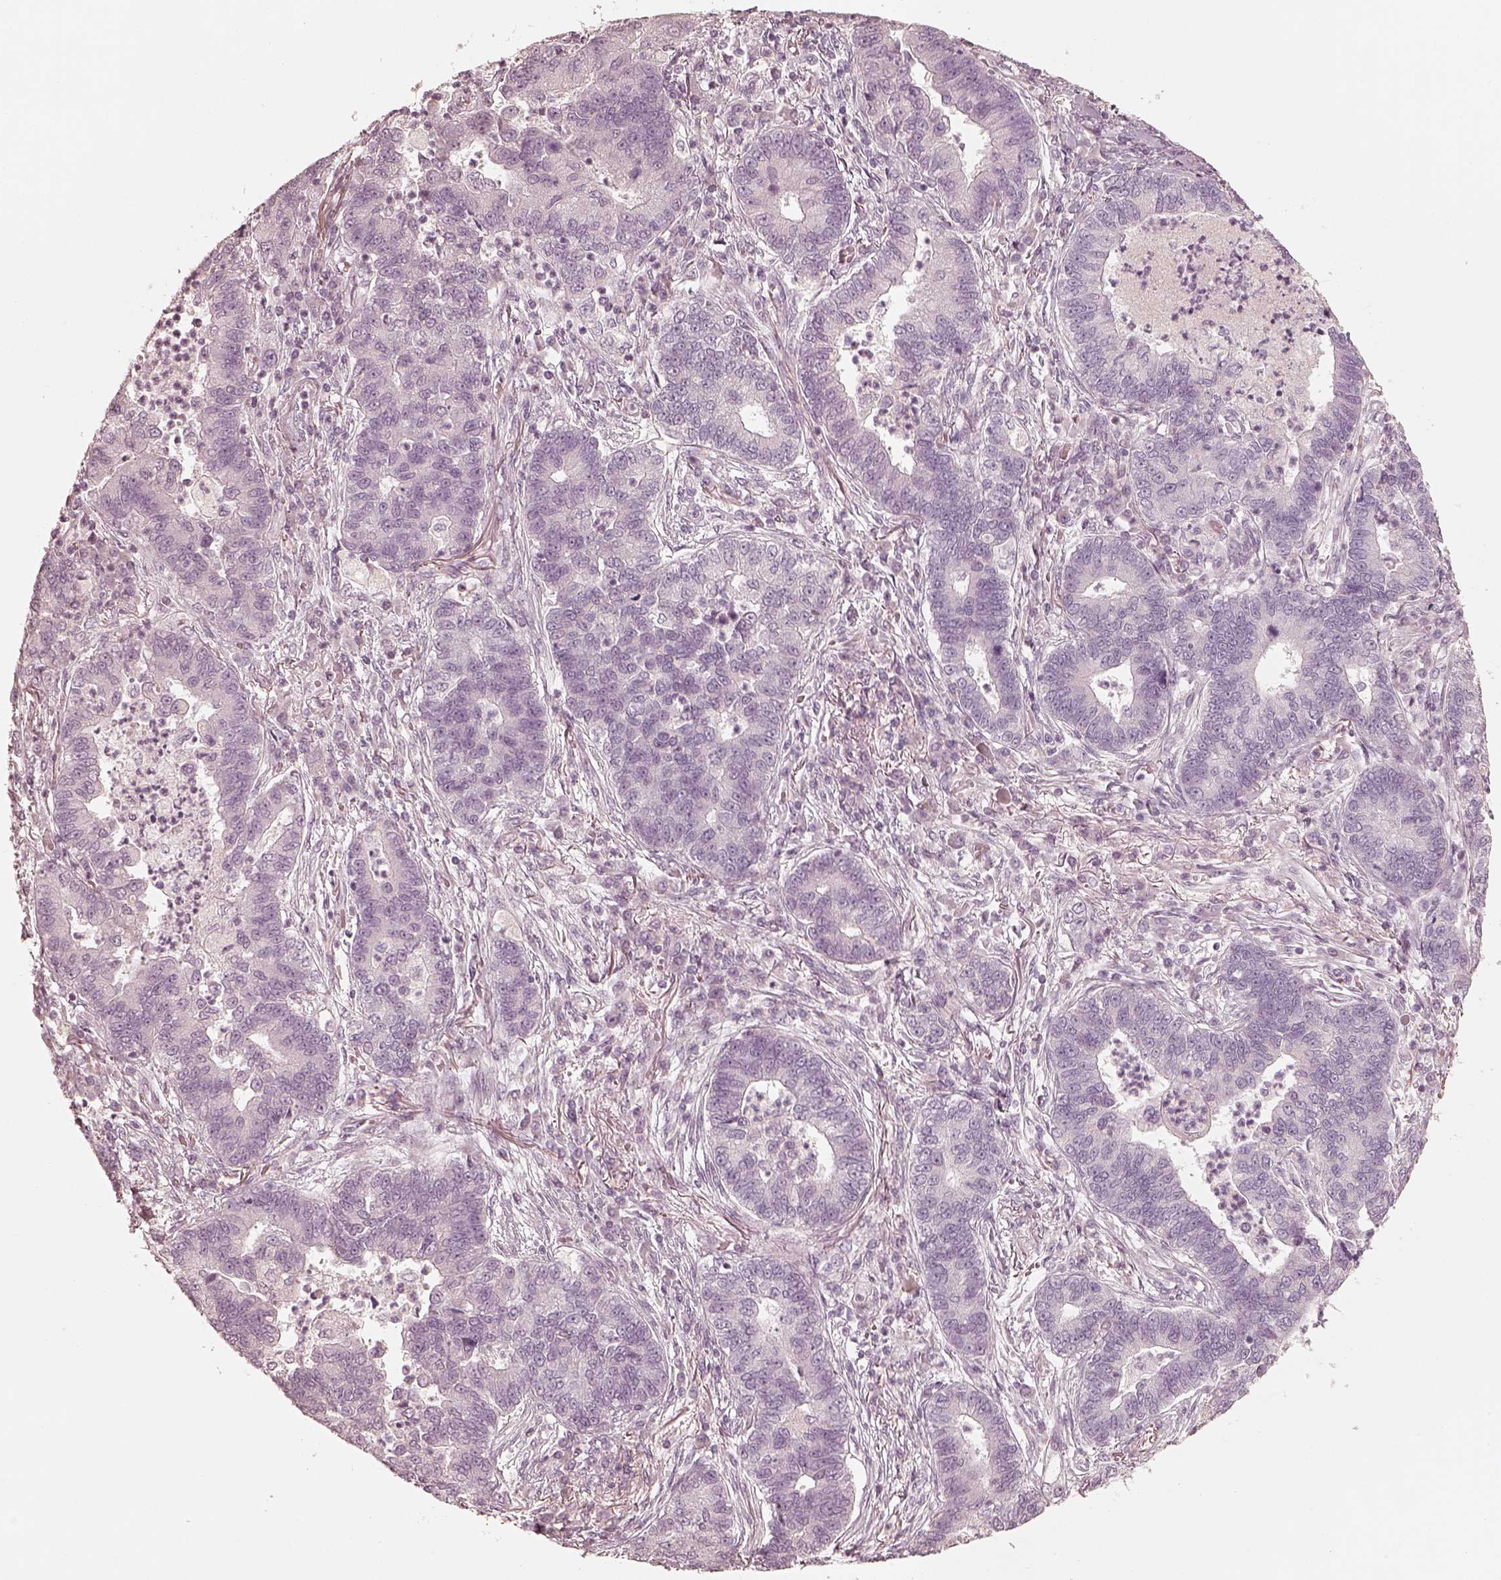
{"staining": {"intensity": "negative", "quantity": "none", "location": "none"}, "tissue": "lung cancer", "cell_type": "Tumor cells", "image_type": "cancer", "snomed": [{"axis": "morphology", "description": "Adenocarcinoma, NOS"}, {"axis": "topography", "description": "Lung"}], "caption": "Immunohistochemistry (IHC) photomicrograph of human adenocarcinoma (lung) stained for a protein (brown), which shows no staining in tumor cells. (Stains: DAB immunohistochemistry with hematoxylin counter stain, Microscopy: brightfield microscopy at high magnification).", "gene": "KRT82", "patient": {"sex": "female", "age": 57}}